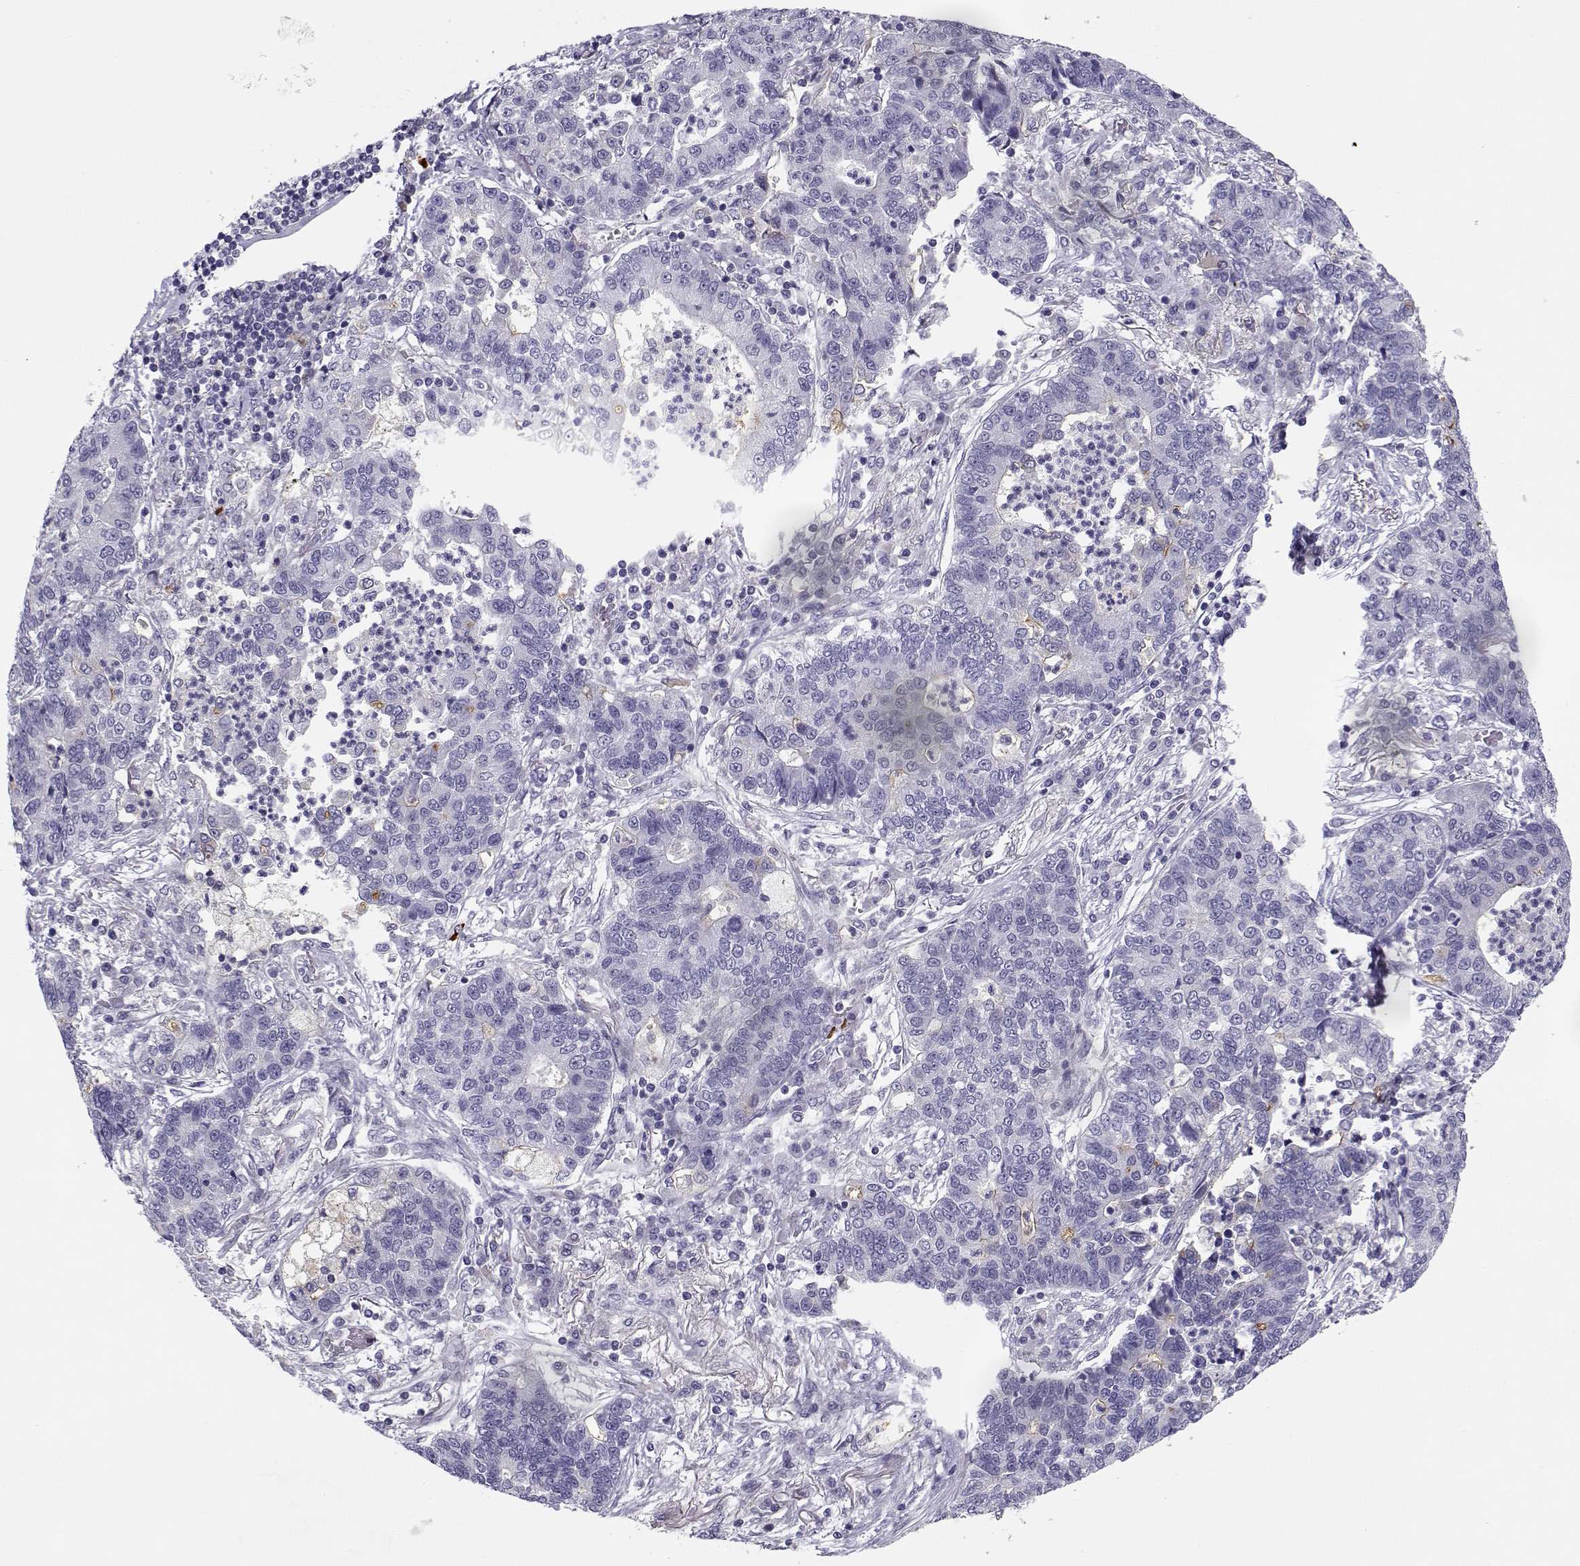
{"staining": {"intensity": "weak", "quantity": "<25%", "location": "cytoplasmic/membranous"}, "tissue": "lung cancer", "cell_type": "Tumor cells", "image_type": "cancer", "snomed": [{"axis": "morphology", "description": "Adenocarcinoma, NOS"}, {"axis": "topography", "description": "Lung"}], "caption": "Immunohistochemistry photomicrograph of neoplastic tissue: lung cancer stained with DAB reveals no significant protein positivity in tumor cells.", "gene": "CREB3L3", "patient": {"sex": "female", "age": 57}}